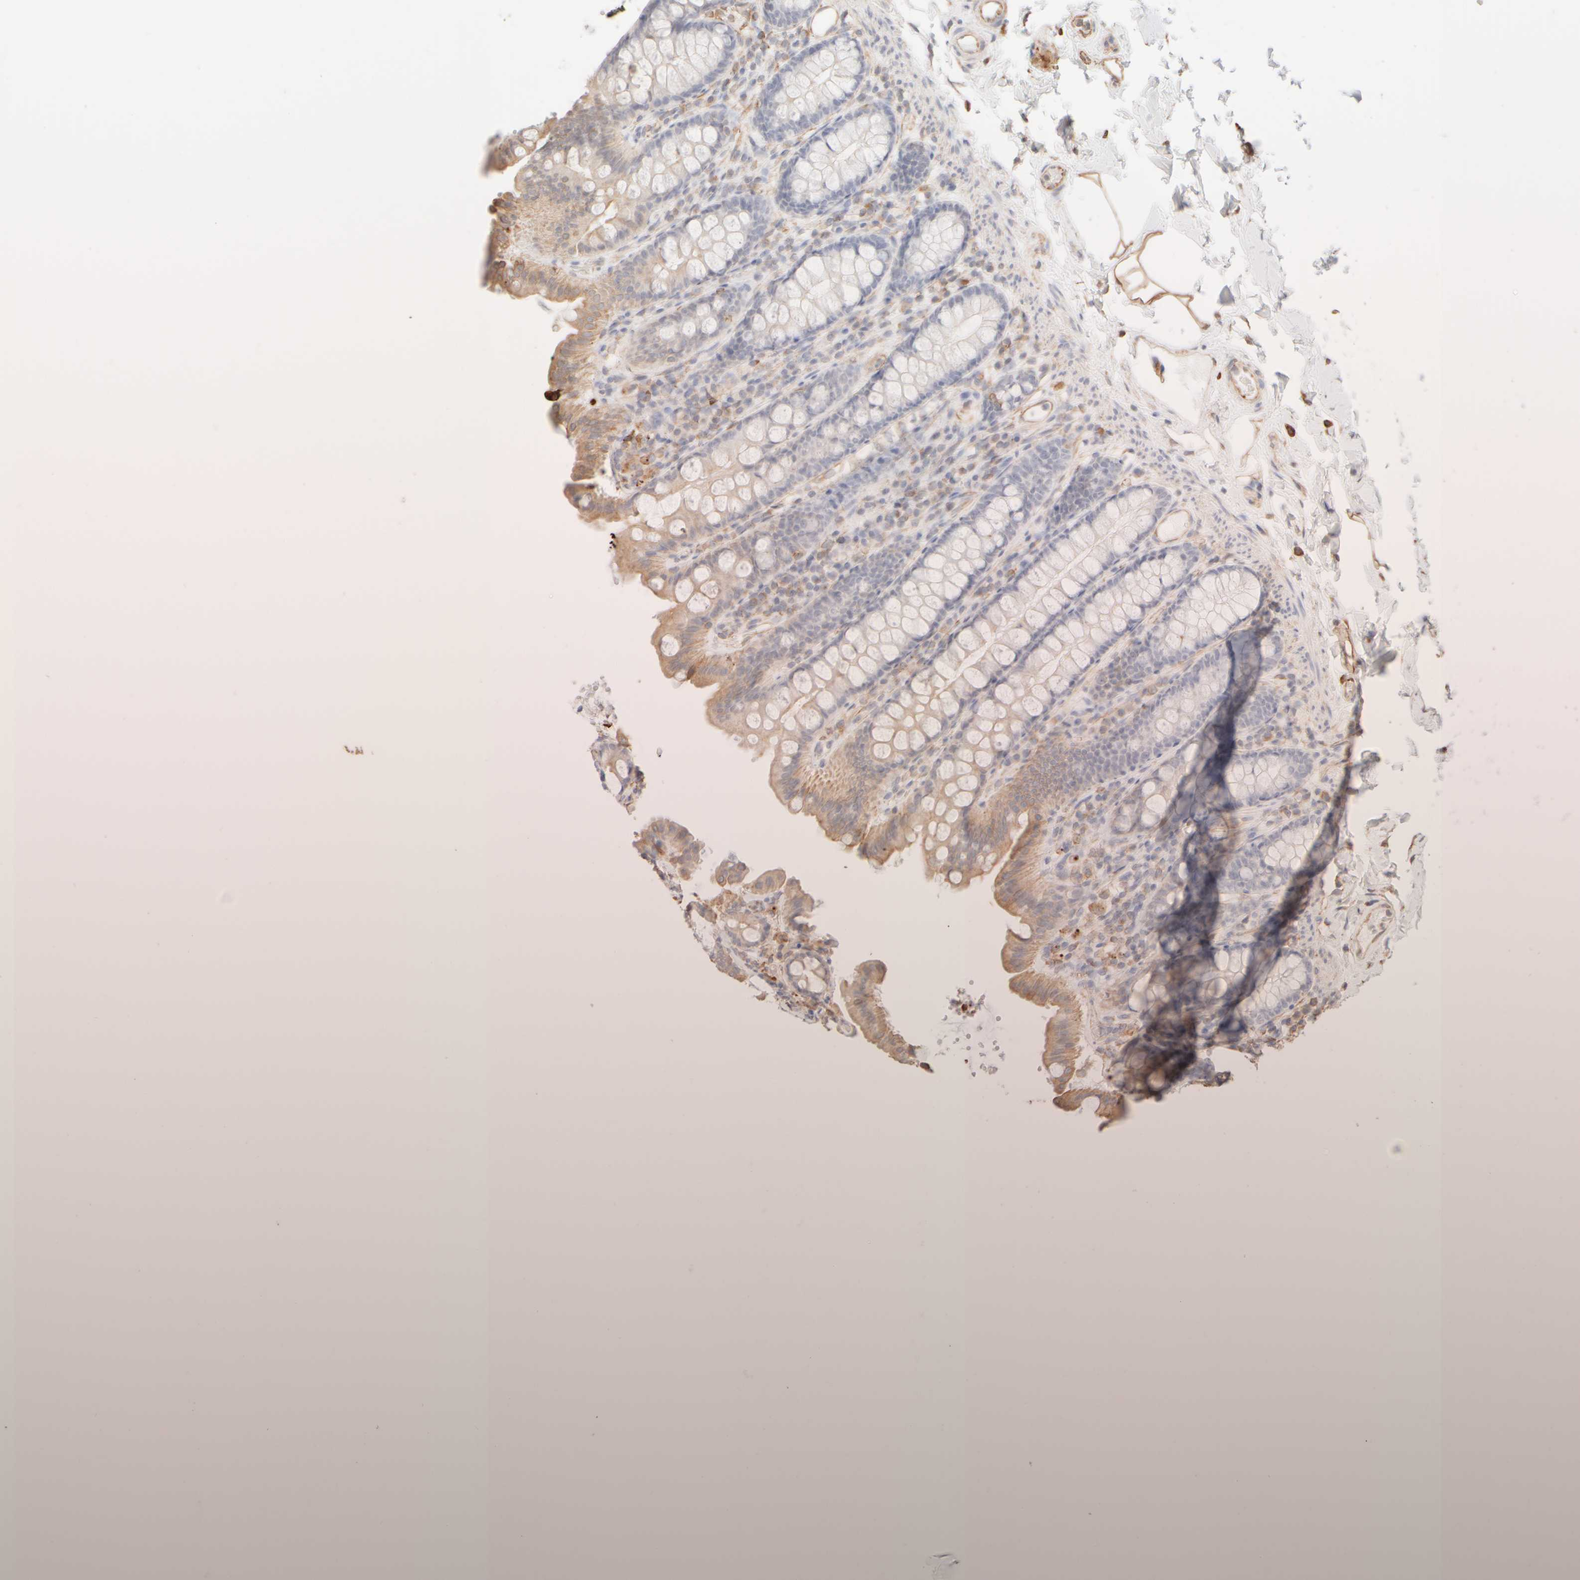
{"staining": {"intensity": "moderate", "quantity": ">75%", "location": "cytoplasmic/membranous"}, "tissue": "colon", "cell_type": "Endothelial cells", "image_type": "normal", "snomed": [{"axis": "morphology", "description": "Normal tissue, NOS"}, {"axis": "topography", "description": "Colon"}, {"axis": "topography", "description": "Peripheral nerve tissue"}], "caption": "Protein expression analysis of unremarkable human colon reveals moderate cytoplasmic/membranous positivity in about >75% of endothelial cells.", "gene": "KRT15", "patient": {"sex": "female", "age": 61}}